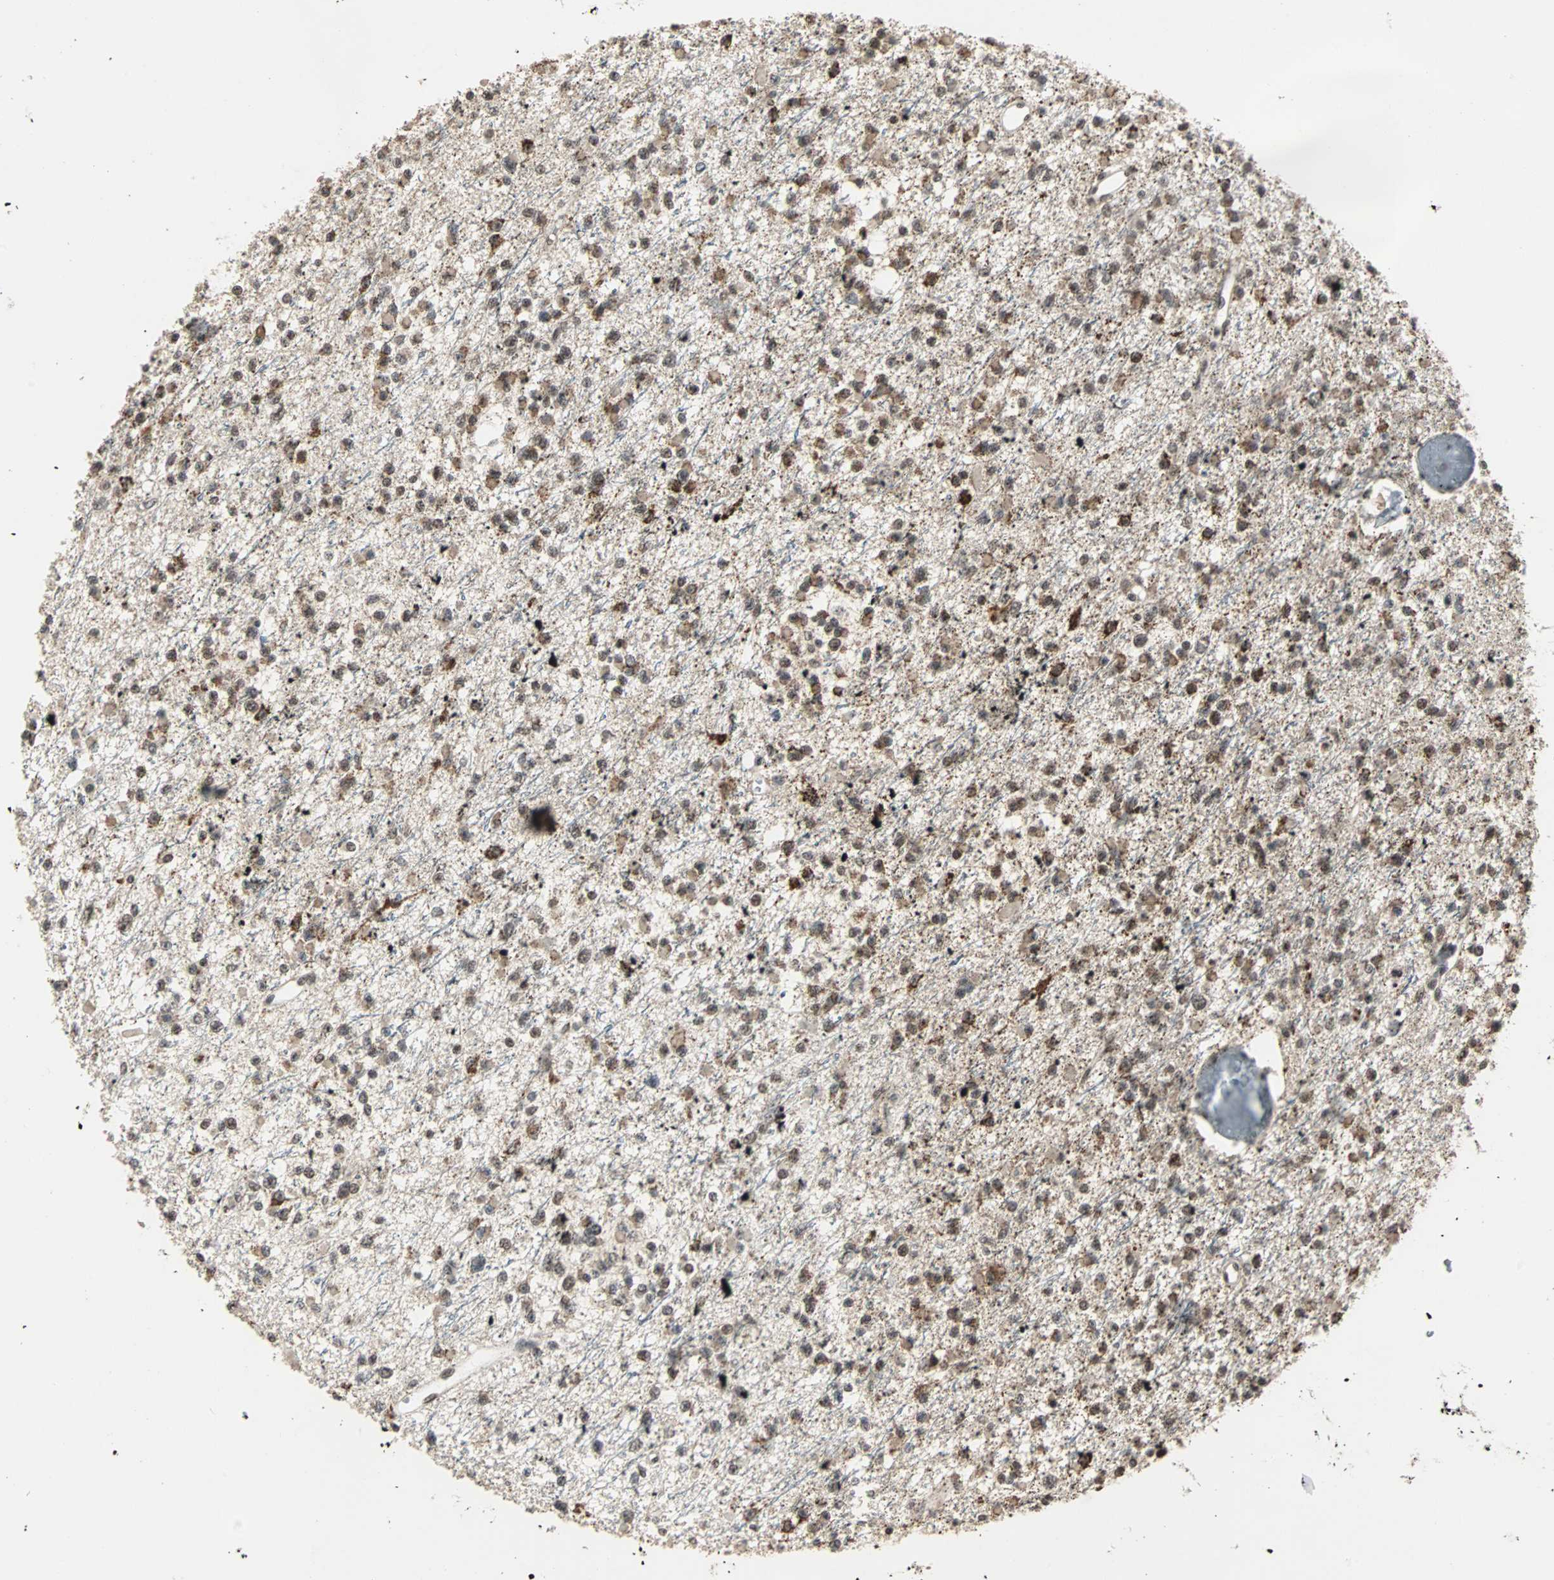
{"staining": {"intensity": "moderate", "quantity": ">75%", "location": "nuclear"}, "tissue": "glioma", "cell_type": "Tumor cells", "image_type": "cancer", "snomed": [{"axis": "morphology", "description": "Glioma, malignant, Low grade"}, {"axis": "topography", "description": "Brain"}], "caption": "Immunohistochemistry (IHC) of human malignant glioma (low-grade) displays medium levels of moderate nuclear expression in about >75% of tumor cells.", "gene": "TERF2IP", "patient": {"sex": "female", "age": 22}}